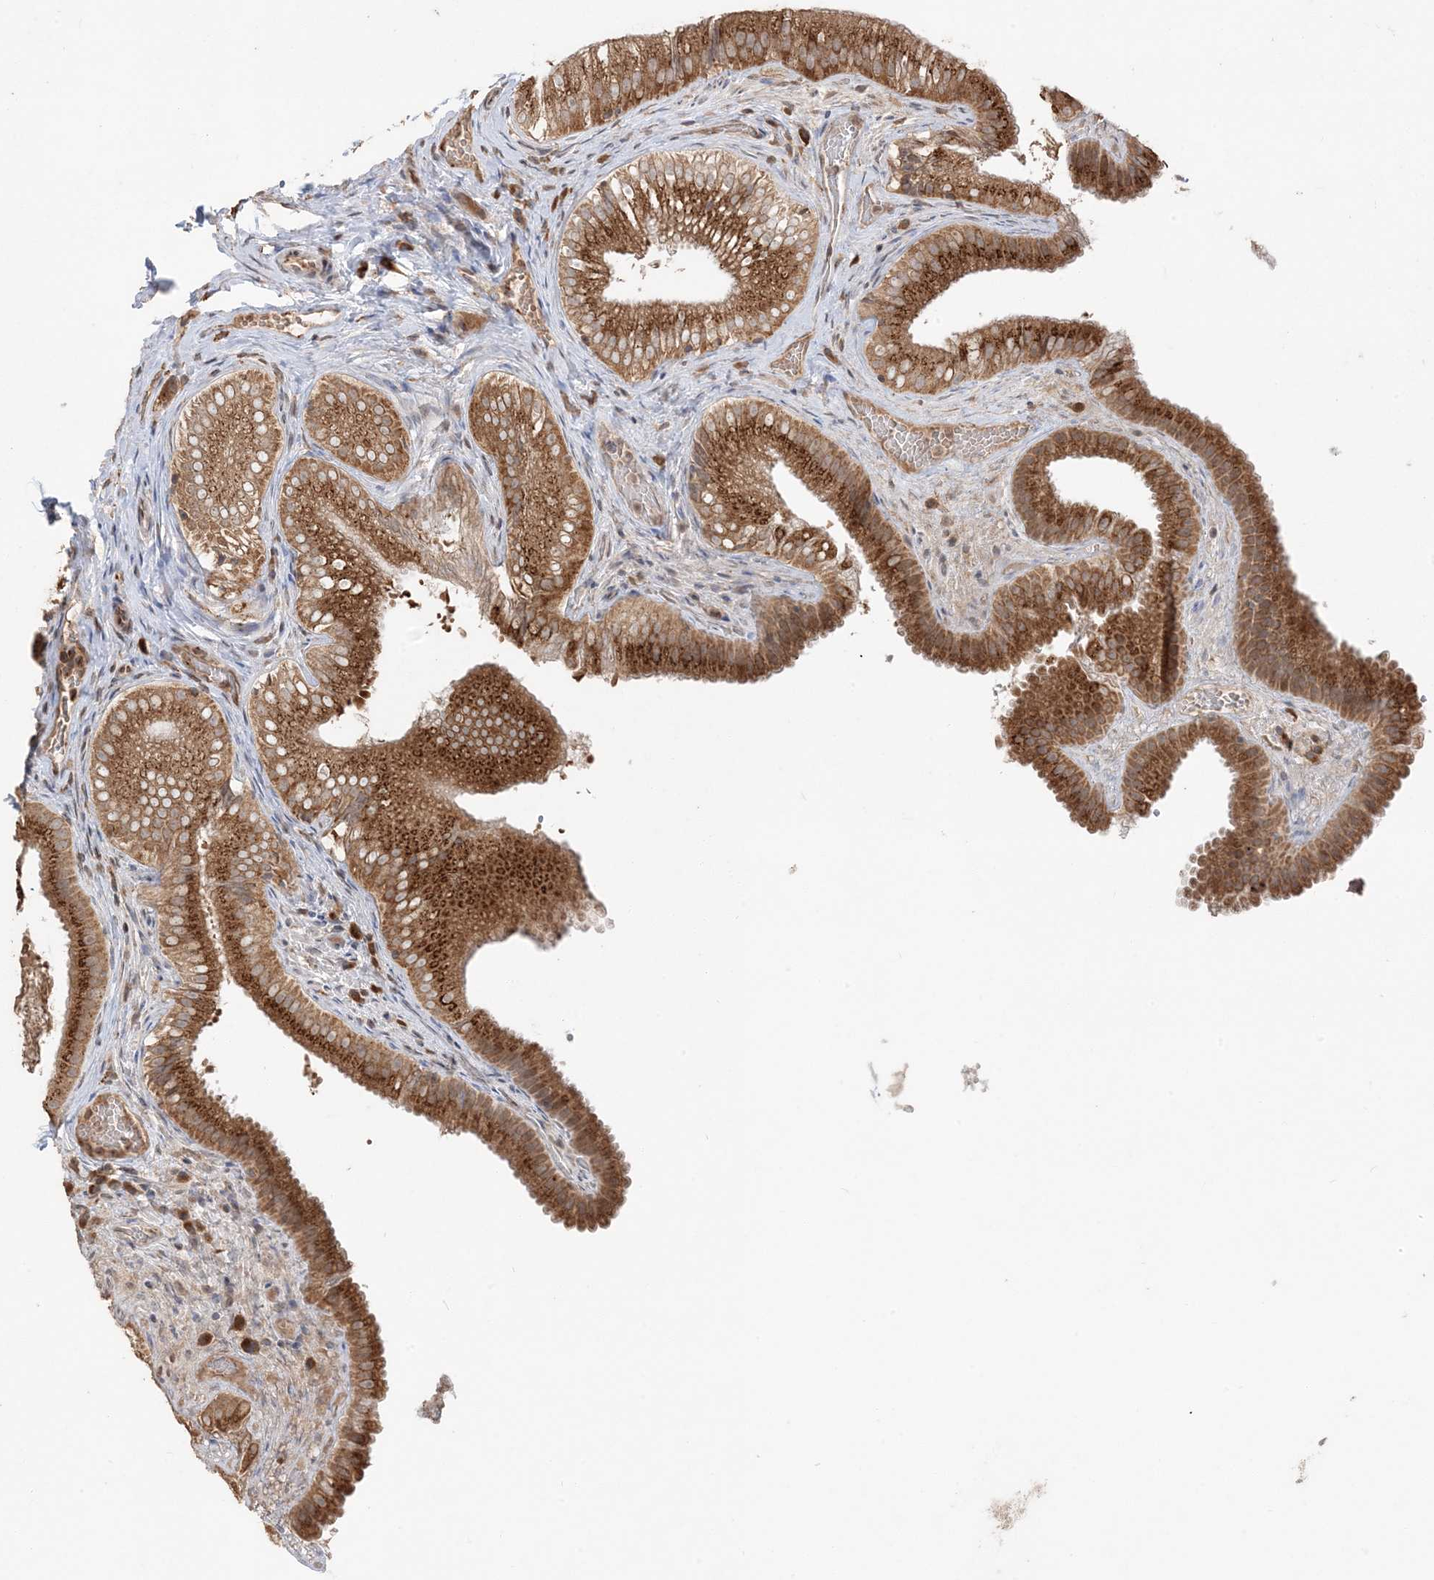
{"staining": {"intensity": "strong", "quantity": ">75%", "location": "cytoplasmic/membranous"}, "tissue": "gallbladder", "cell_type": "Glandular cells", "image_type": "normal", "snomed": [{"axis": "morphology", "description": "Normal tissue, NOS"}, {"axis": "topography", "description": "Gallbladder"}], "caption": "A high-resolution micrograph shows IHC staining of normal gallbladder, which shows strong cytoplasmic/membranous staining in about >75% of glandular cells.", "gene": "RER1", "patient": {"sex": "female", "age": 30}}